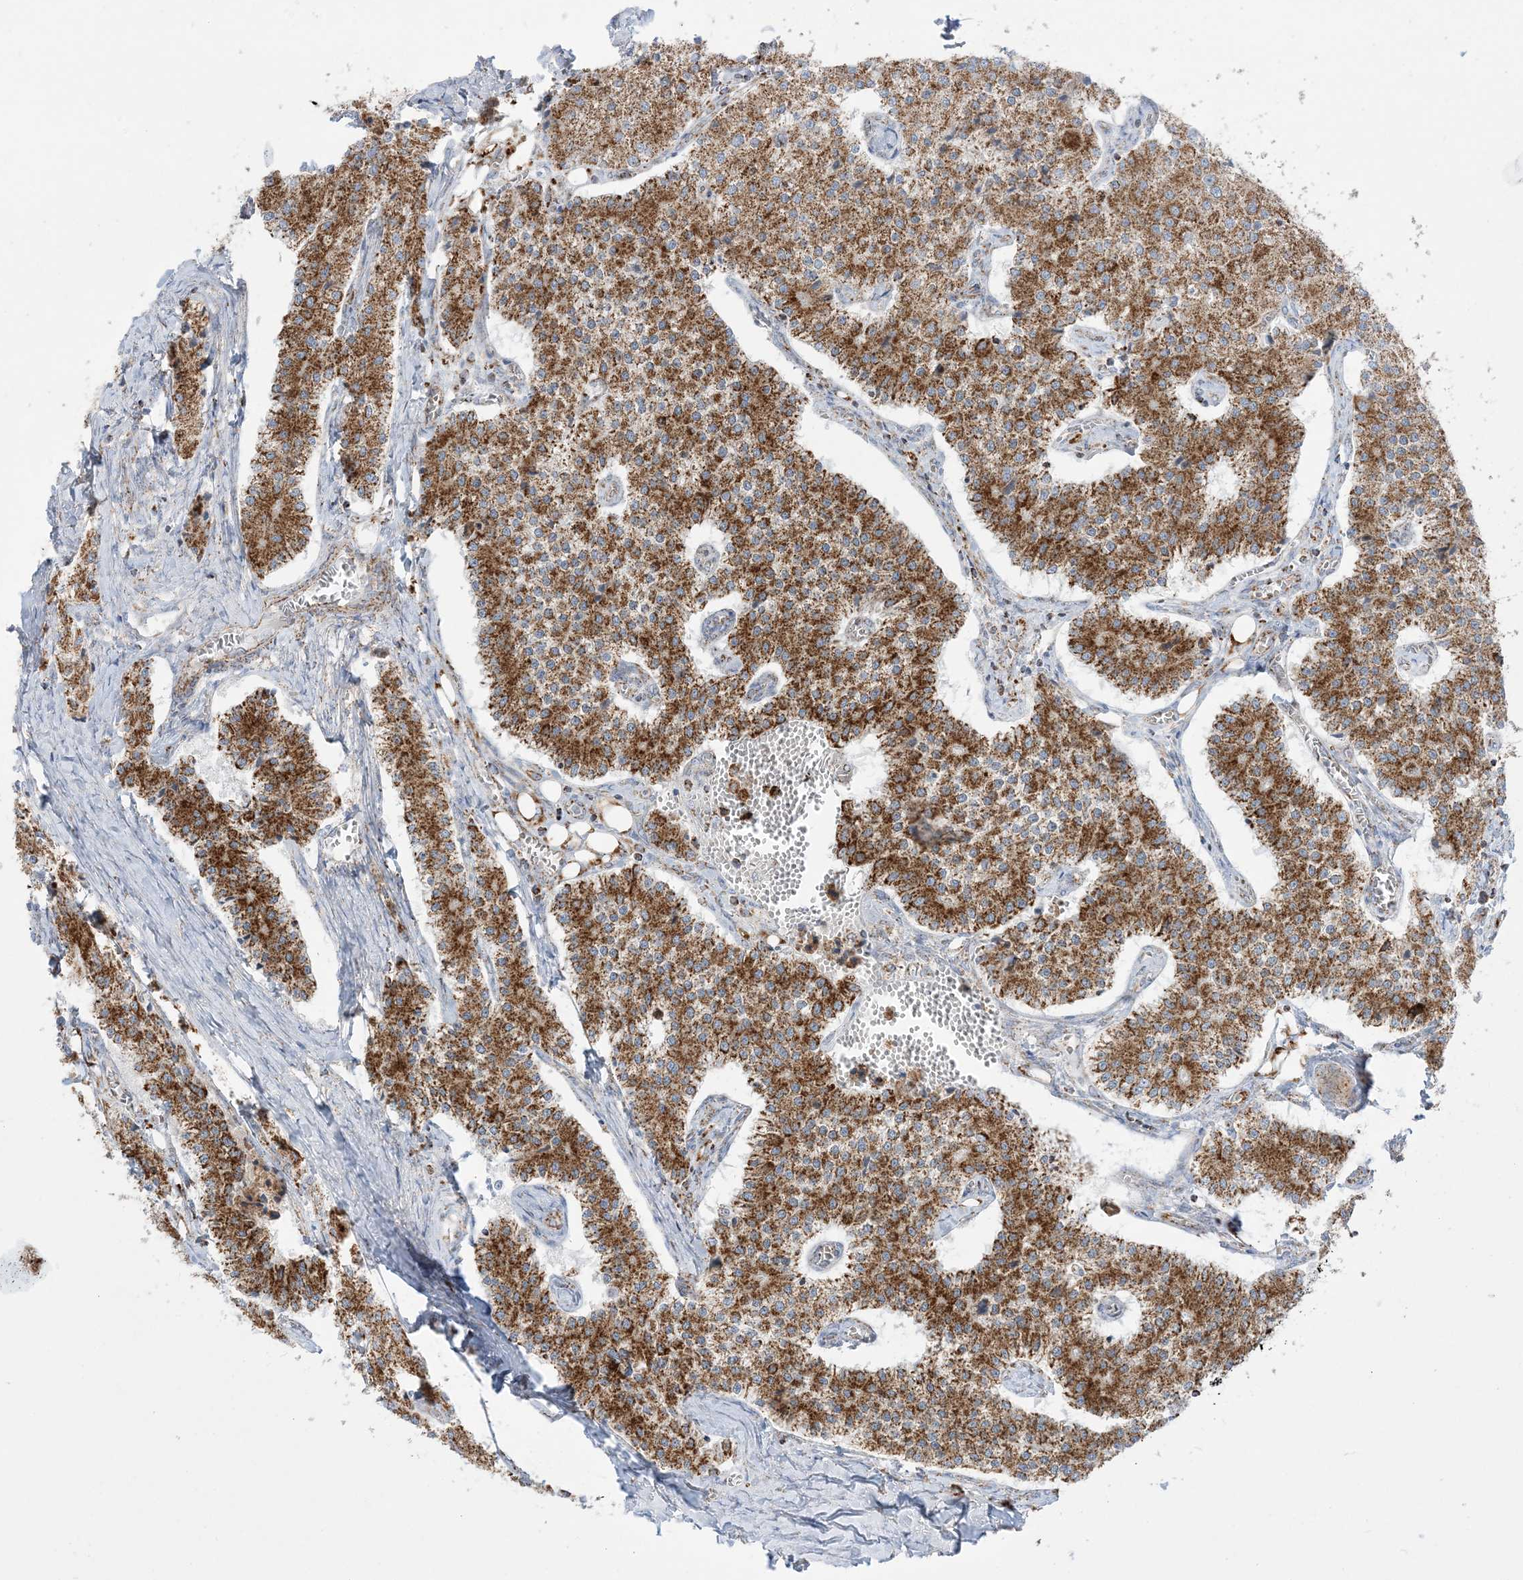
{"staining": {"intensity": "moderate", "quantity": ">75%", "location": "cytoplasmic/membranous"}, "tissue": "carcinoid", "cell_type": "Tumor cells", "image_type": "cancer", "snomed": [{"axis": "morphology", "description": "Carcinoid, malignant, NOS"}, {"axis": "topography", "description": "Colon"}], "caption": "Protein expression analysis of human carcinoid reveals moderate cytoplasmic/membranous positivity in approximately >75% of tumor cells.", "gene": "MRPS36", "patient": {"sex": "female", "age": 52}}